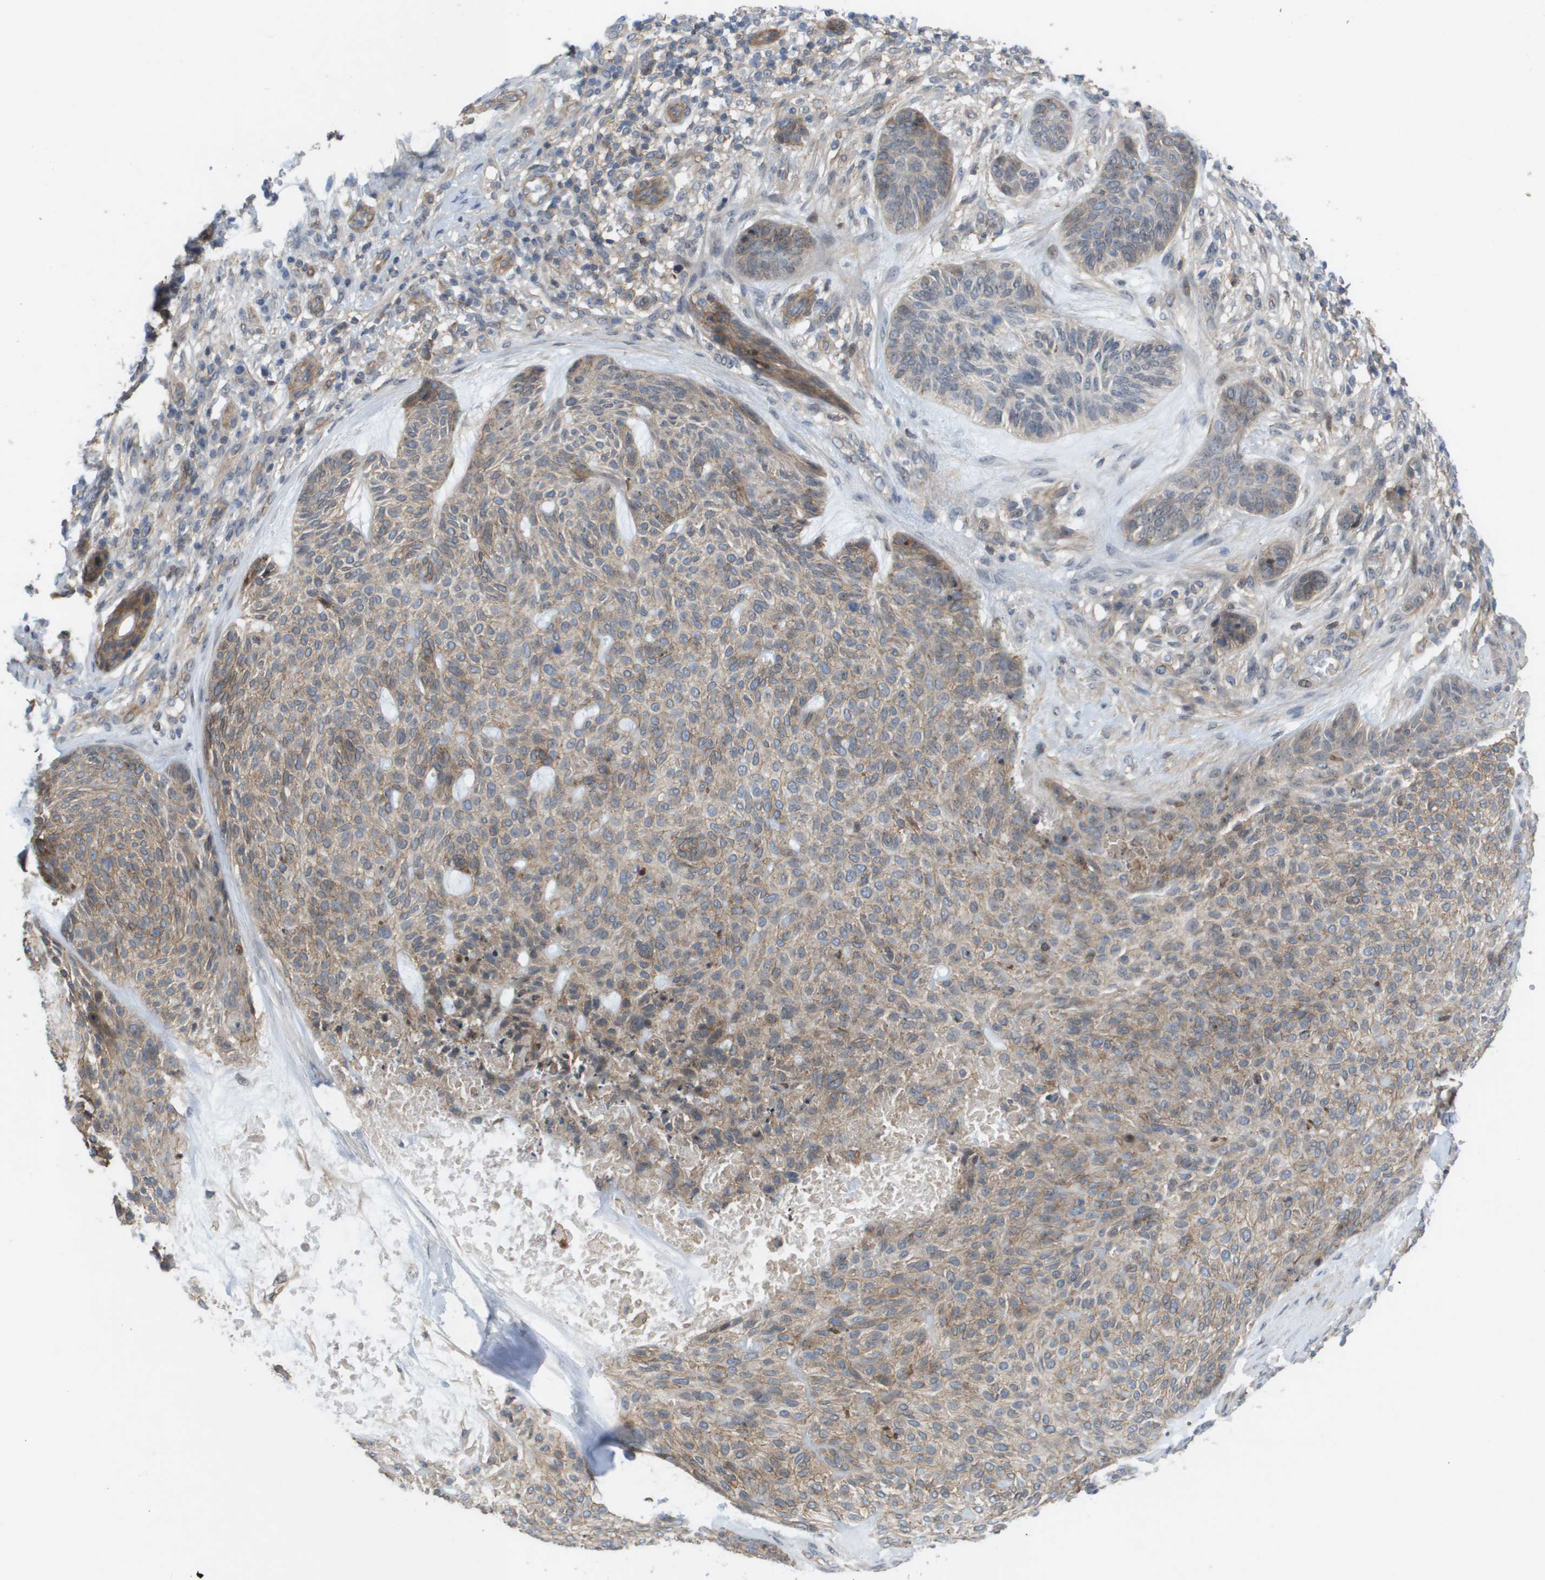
{"staining": {"intensity": "weak", "quantity": ">75%", "location": "cytoplasmic/membranous"}, "tissue": "skin cancer", "cell_type": "Tumor cells", "image_type": "cancer", "snomed": [{"axis": "morphology", "description": "Basal cell carcinoma"}, {"axis": "topography", "description": "Skin"}], "caption": "Human basal cell carcinoma (skin) stained with a protein marker demonstrates weak staining in tumor cells.", "gene": "MTARC2", "patient": {"sex": "male", "age": 55}}